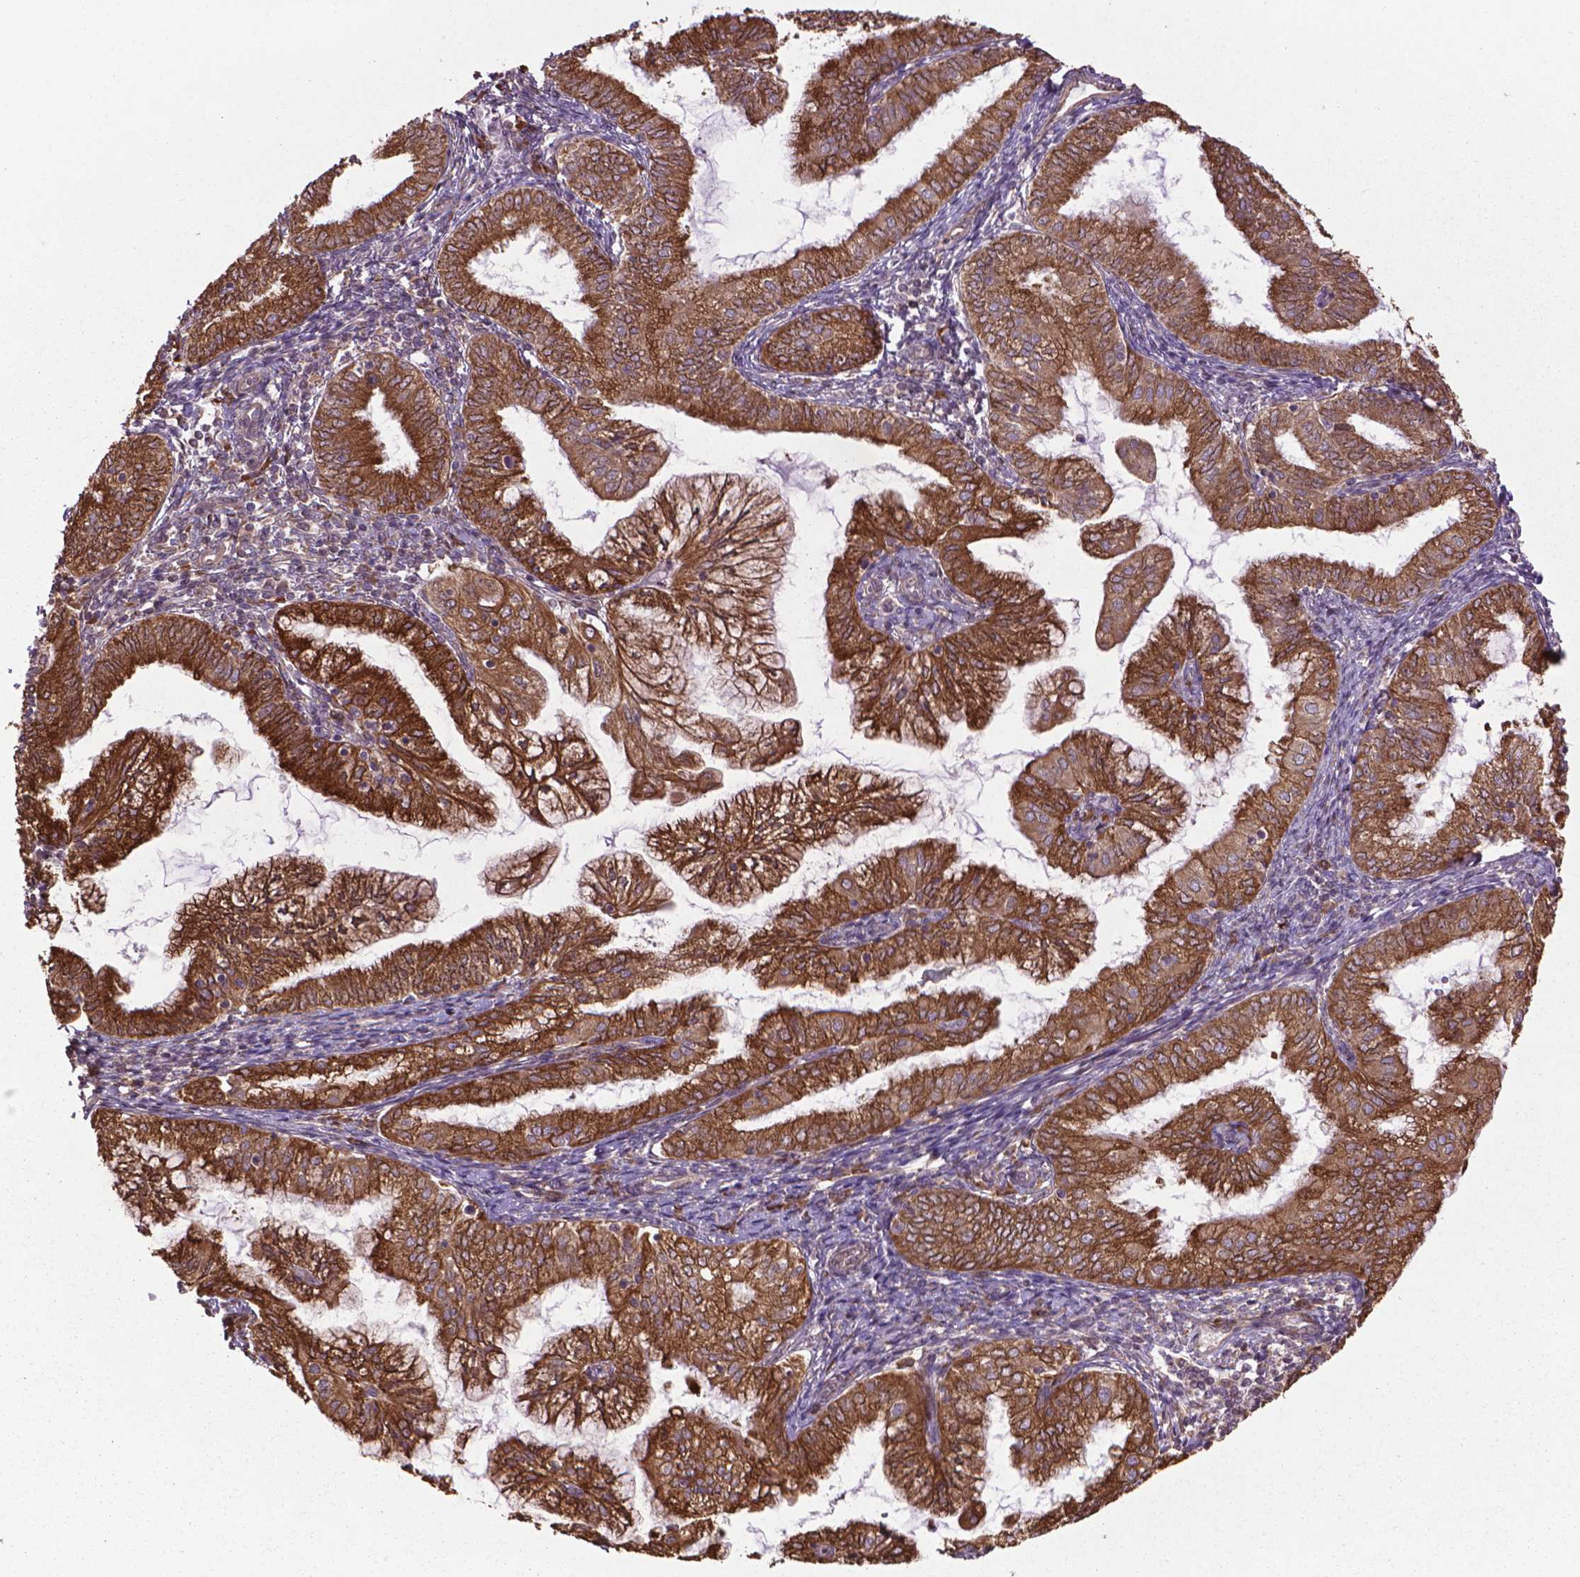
{"staining": {"intensity": "strong", "quantity": ">75%", "location": "cytoplasmic/membranous"}, "tissue": "endometrial cancer", "cell_type": "Tumor cells", "image_type": "cancer", "snomed": [{"axis": "morphology", "description": "Adenocarcinoma, NOS"}, {"axis": "topography", "description": "Endometrium"}], "caption": "IHC photomicrograph of endometrial cancer stained for a protein (brown), which reveals high levels of strong cytoplasmic/membranous expression in about >75% of tumor cells.", "gene": "GAS1", "patient": {"sex": "female", "age": 55}}